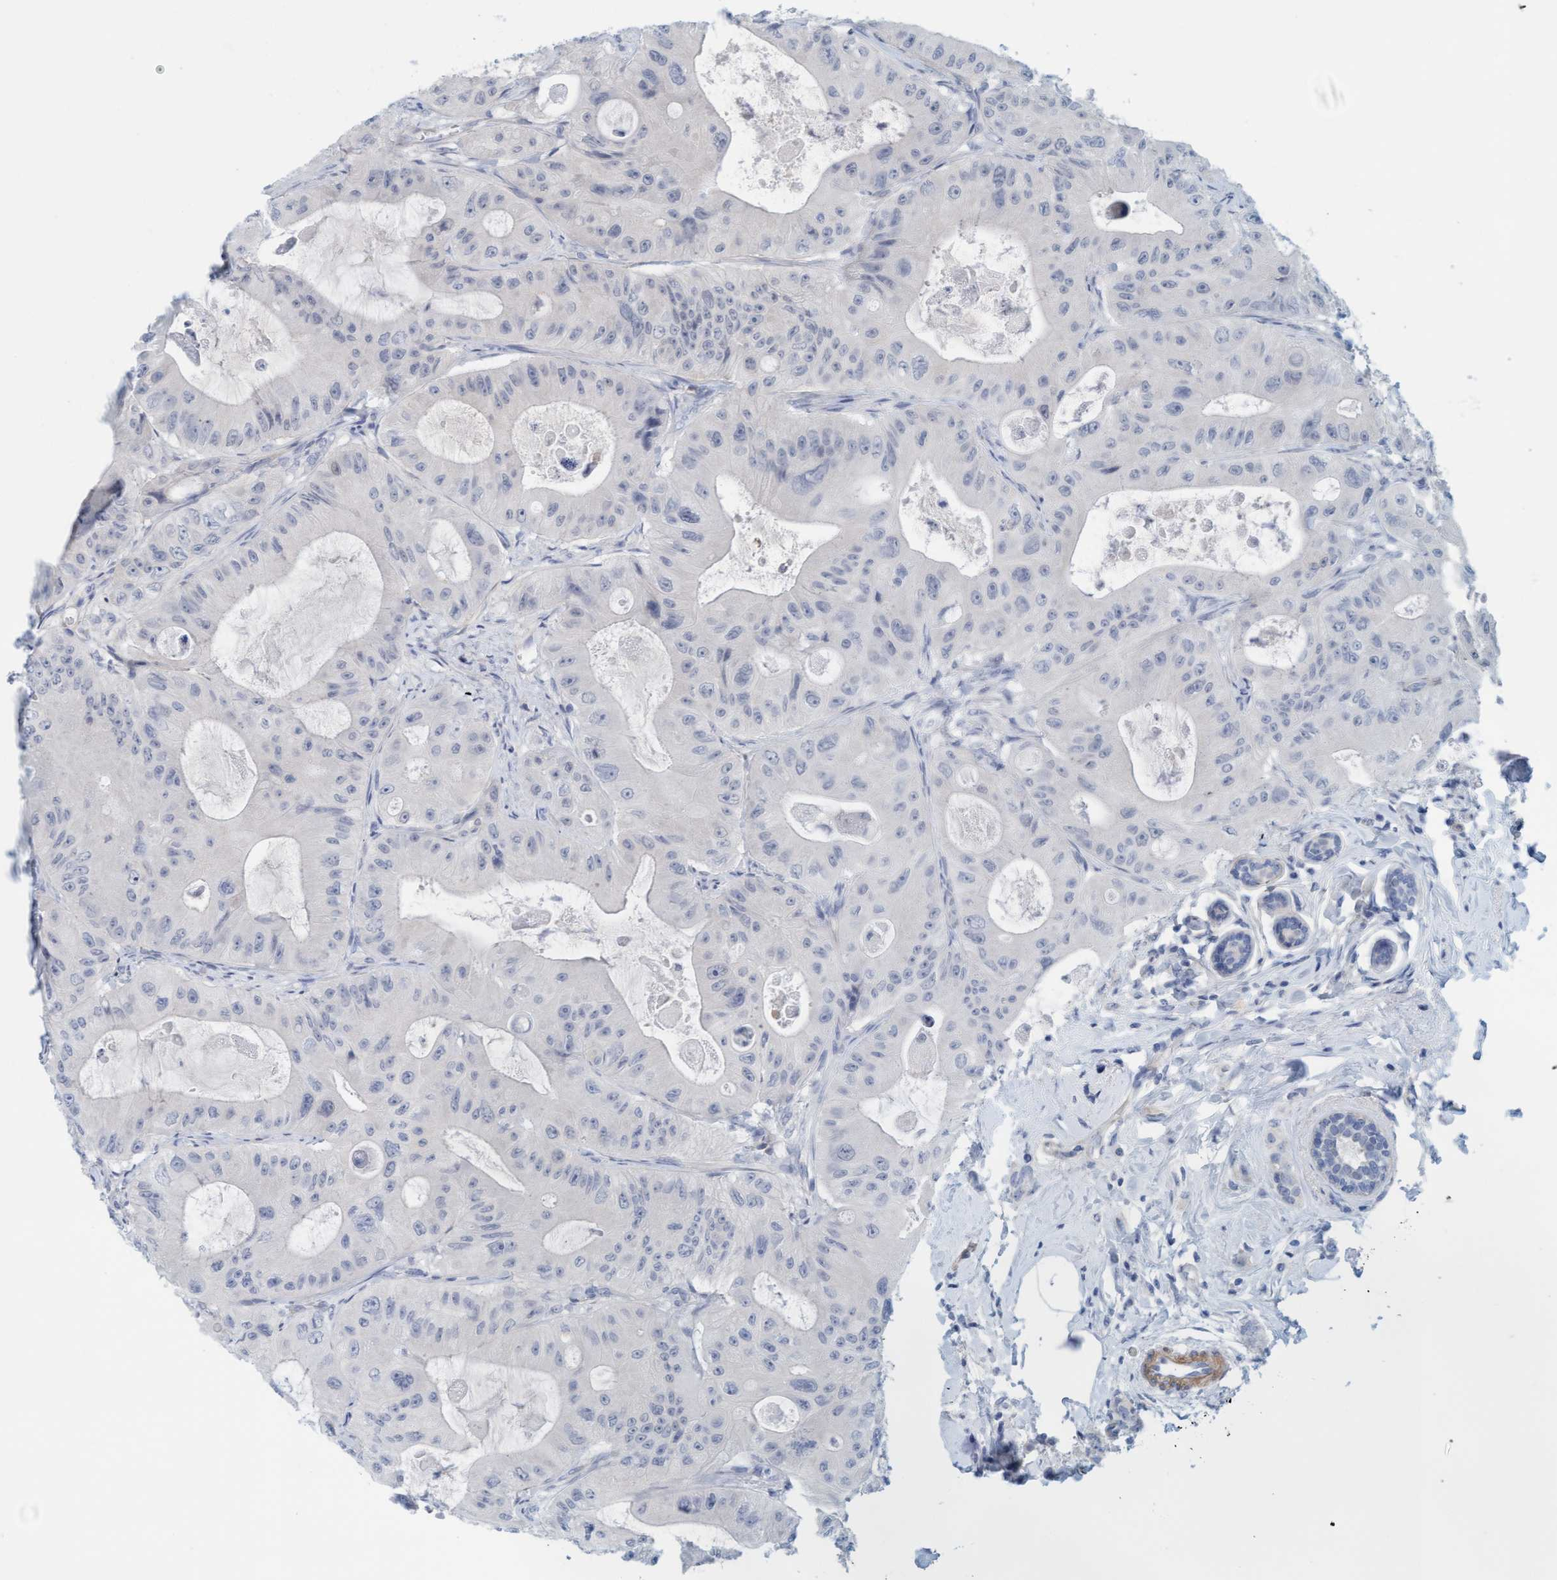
{"staining": {"intensity": "negative", "quantity": "none", "location": "none"}, "tissue": "colorectal cancer", "cell_type": "Tumor cells", "image_type": "cancer", "snomed": [{"axis": "morphology", "description": "Adenocarcinoma, NOS"}, {"axis": "topography", "description": "Colon"}], "caption": "Colorectal adenocarcinoma stained for a protein using immunohistochemistry displays no expression tumor cells.", "gene": "TSTD2", "patient": {"sex": "female", "age": 46}}